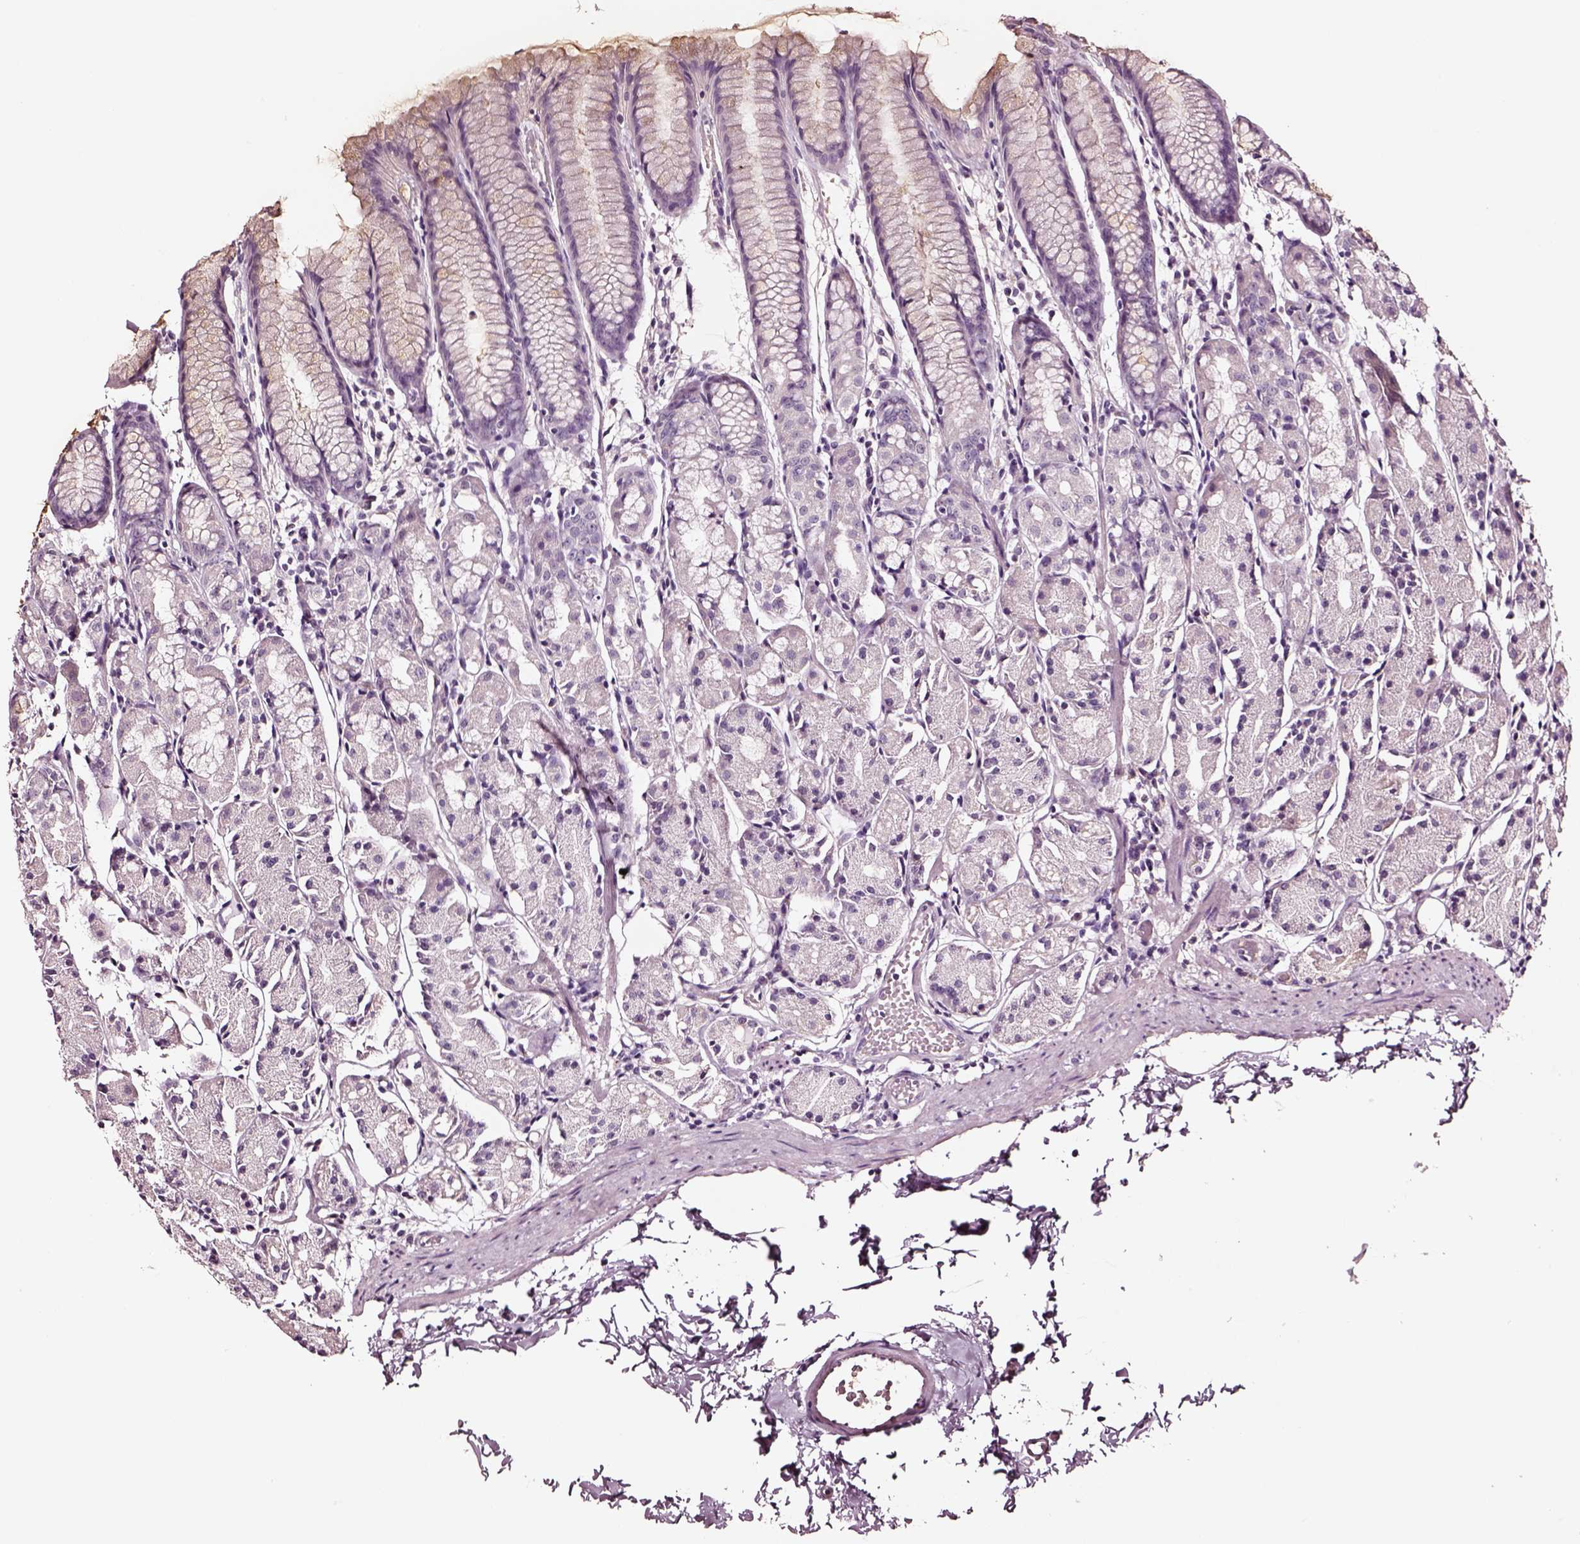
{"staining": {"intensity": "negative", "quantity": "none", "location": "none"}, "tissue": "stomach", "cell_type": "Glandular cells", "image_type": "normal", "snomed": [{"axis": "morphology", "description": "Normal tissue, NOS"}, {"axis": "topography", "description": "Stomach, upper"}], "caption": "The IHC photomicrograph has no significant positivity in glandular cells of stomach.", "gene": "SMIM17", "patient": {"sex": "male", "age": 47}}